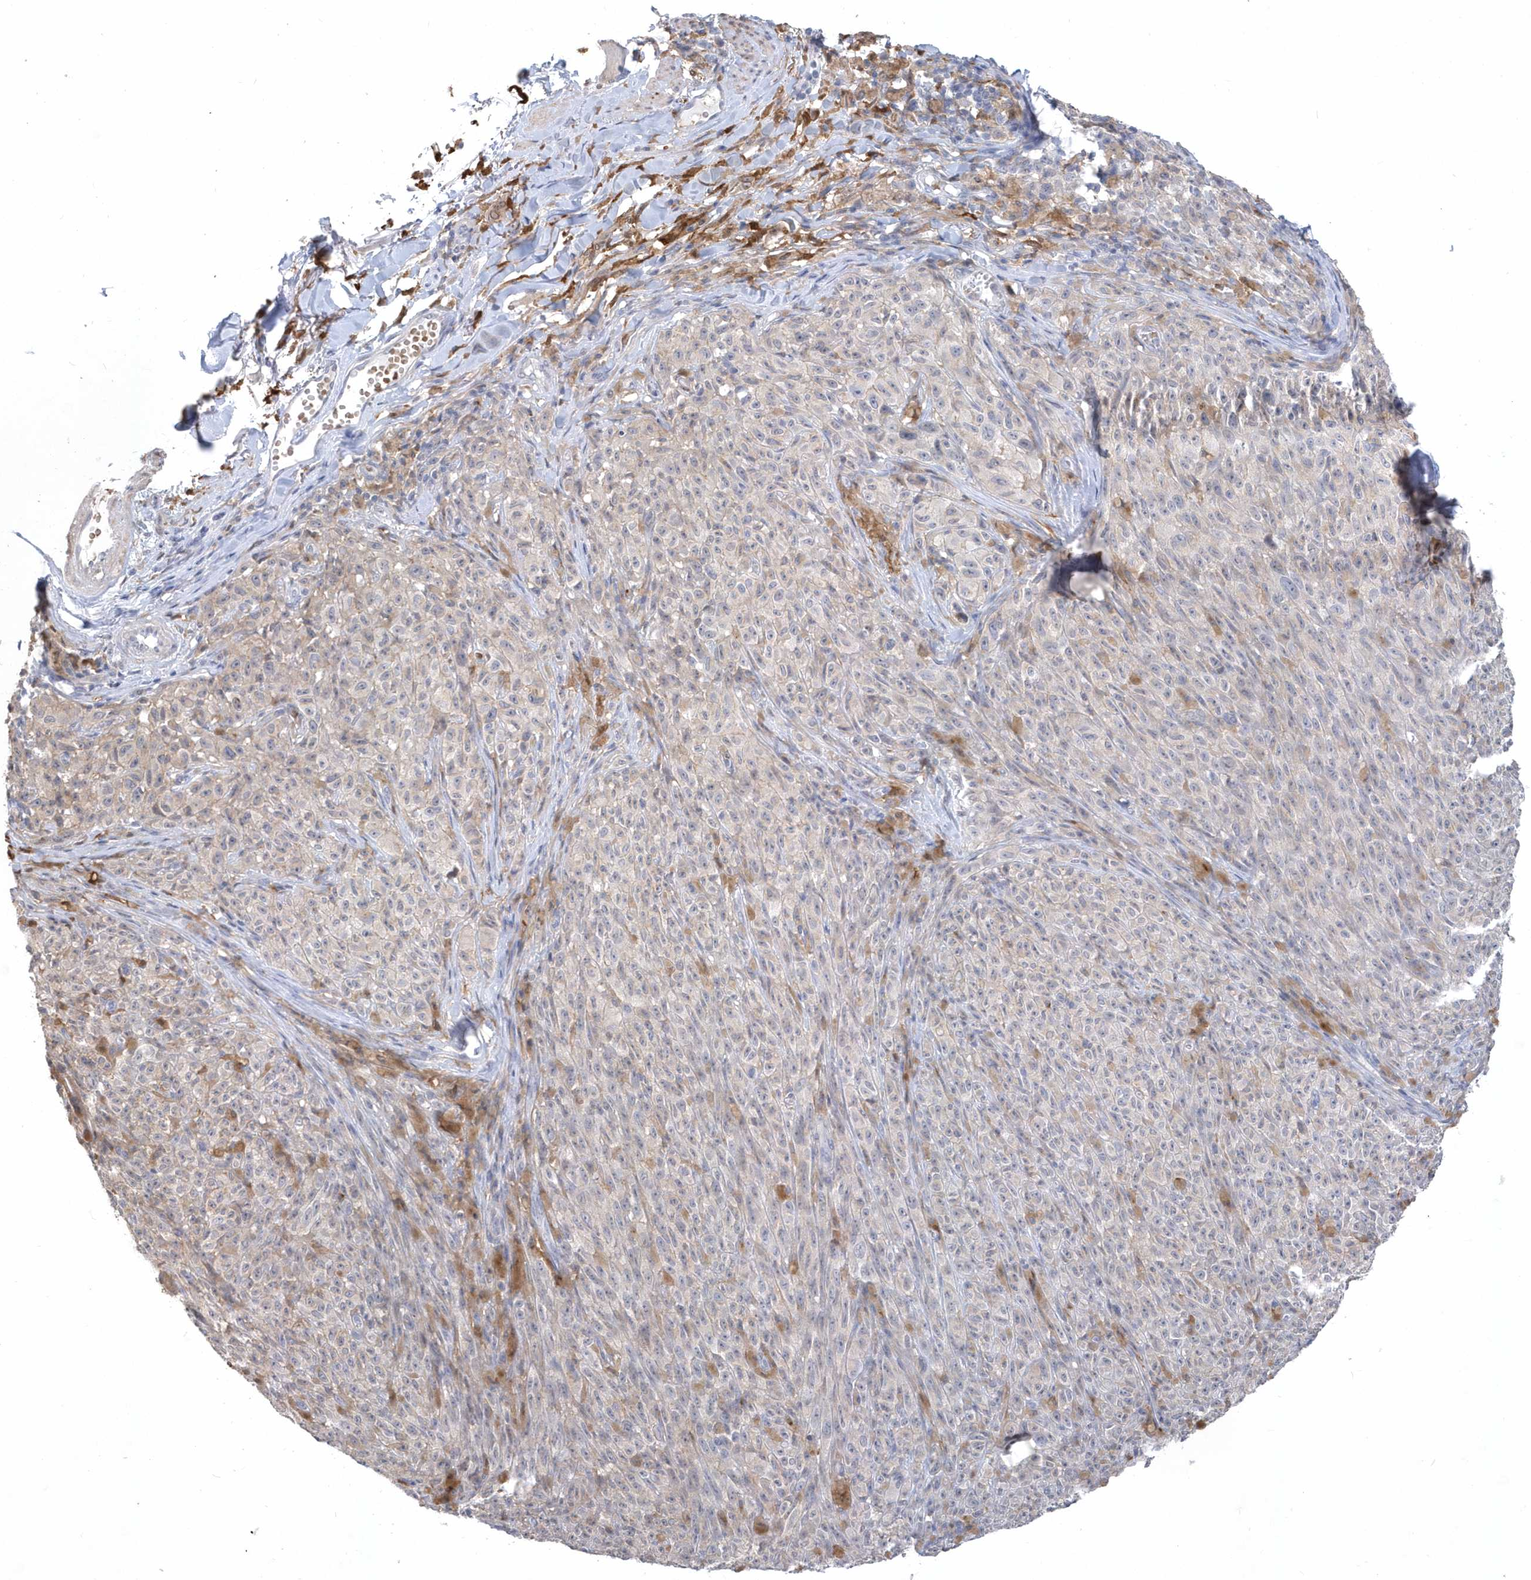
{"staining": {"intensity": "negative", "quantity": "none", "location": "none"}, "tissue": "melanoma", "cell_type": "Tumor cells", "image_type": "cancer", "snomed": [{"axis": "morphology", "description": "Malignant melanoma, NOS"}, {"axis": "topography", "description": "Skin"}], "caption": "Tumor cells are negative for protein expression in human melanoma.", "gene": "TSPEAR", "patient": {"sex": "female", "age": 82}}